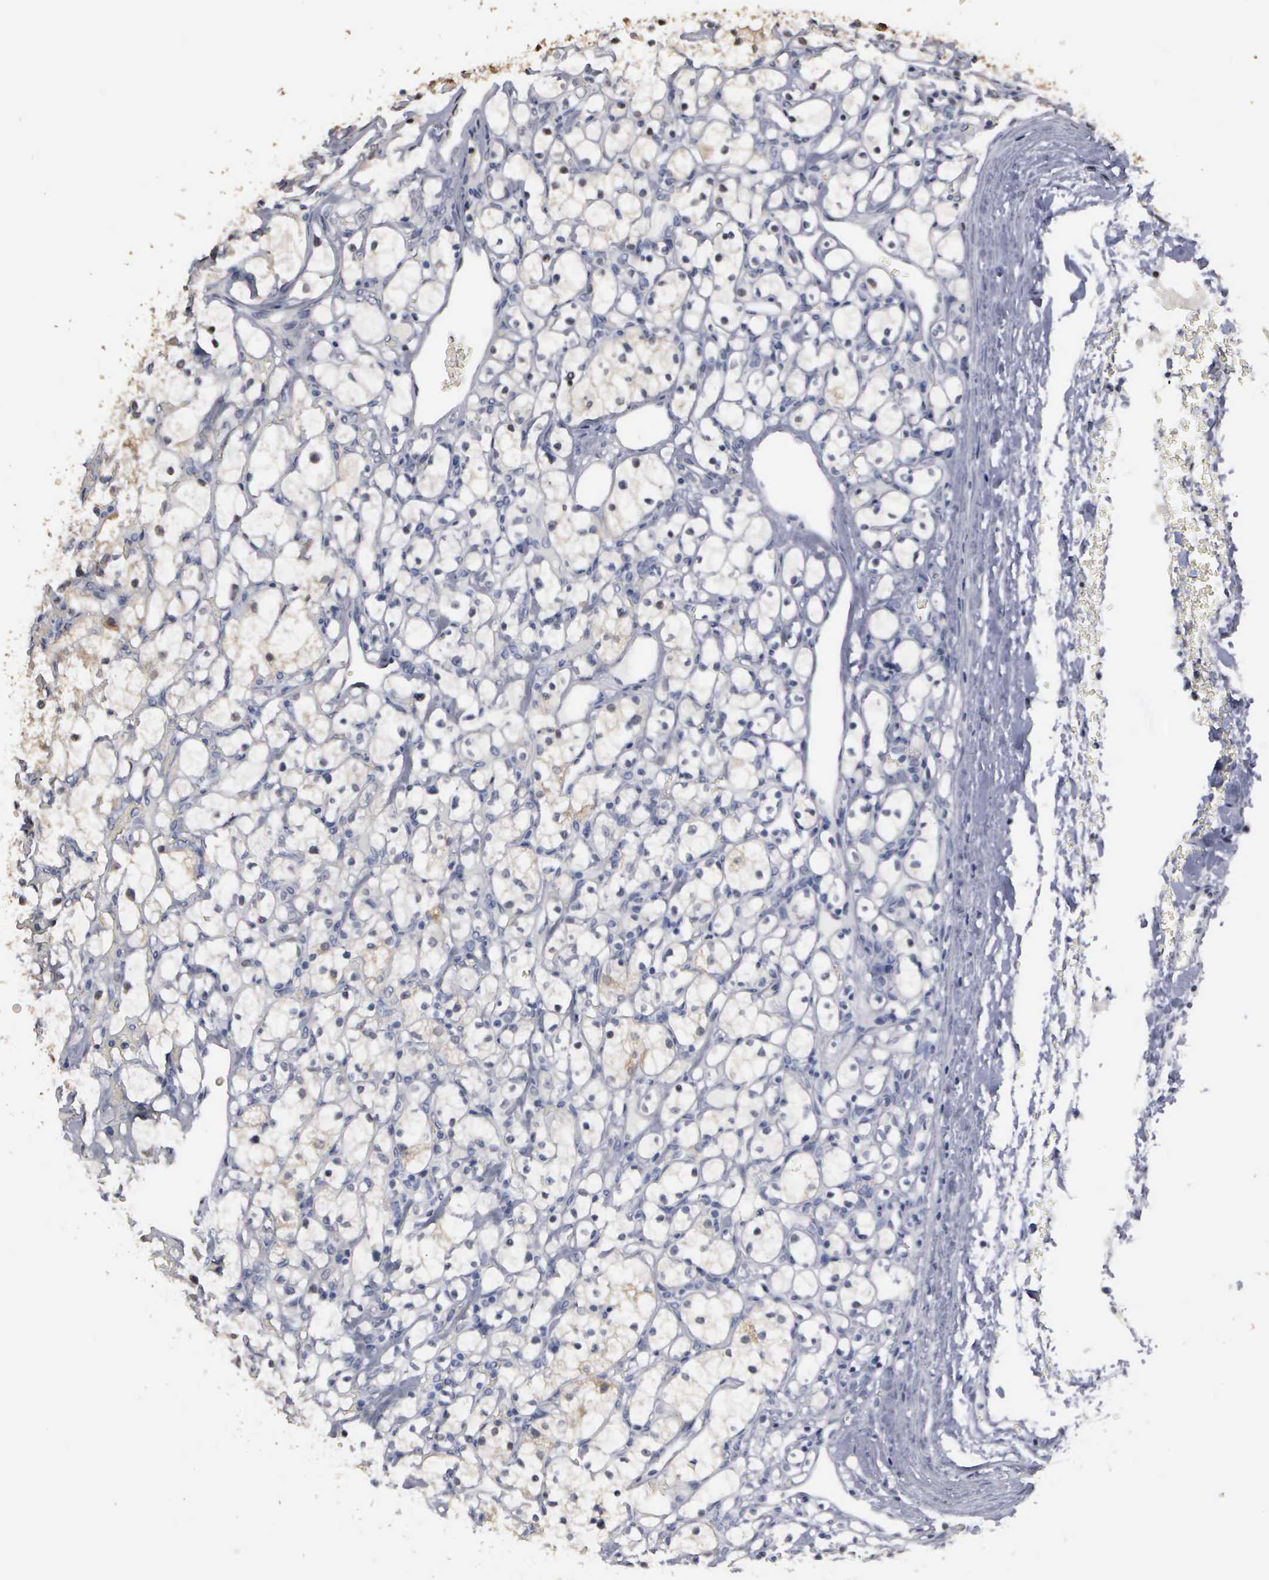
{"staining": {"intensity": "negative", "quantity": "none", "location": "none"}, "tissue": "renal cancer", "cell_type": "Tumor cells", "image_type": "cancer", "snomed": [{"axis": "morphology", "description": "Adenocarcinoma, NOS"}, {"axis": "topography", "description": "Kidney"}], "caption": "Immunohistochemical staining of renal cancer (adenocarcinoma) displays no significant staining in tumor cells.", "gene": "UPB1", "patient": {"sex": "female", "age": 83}}